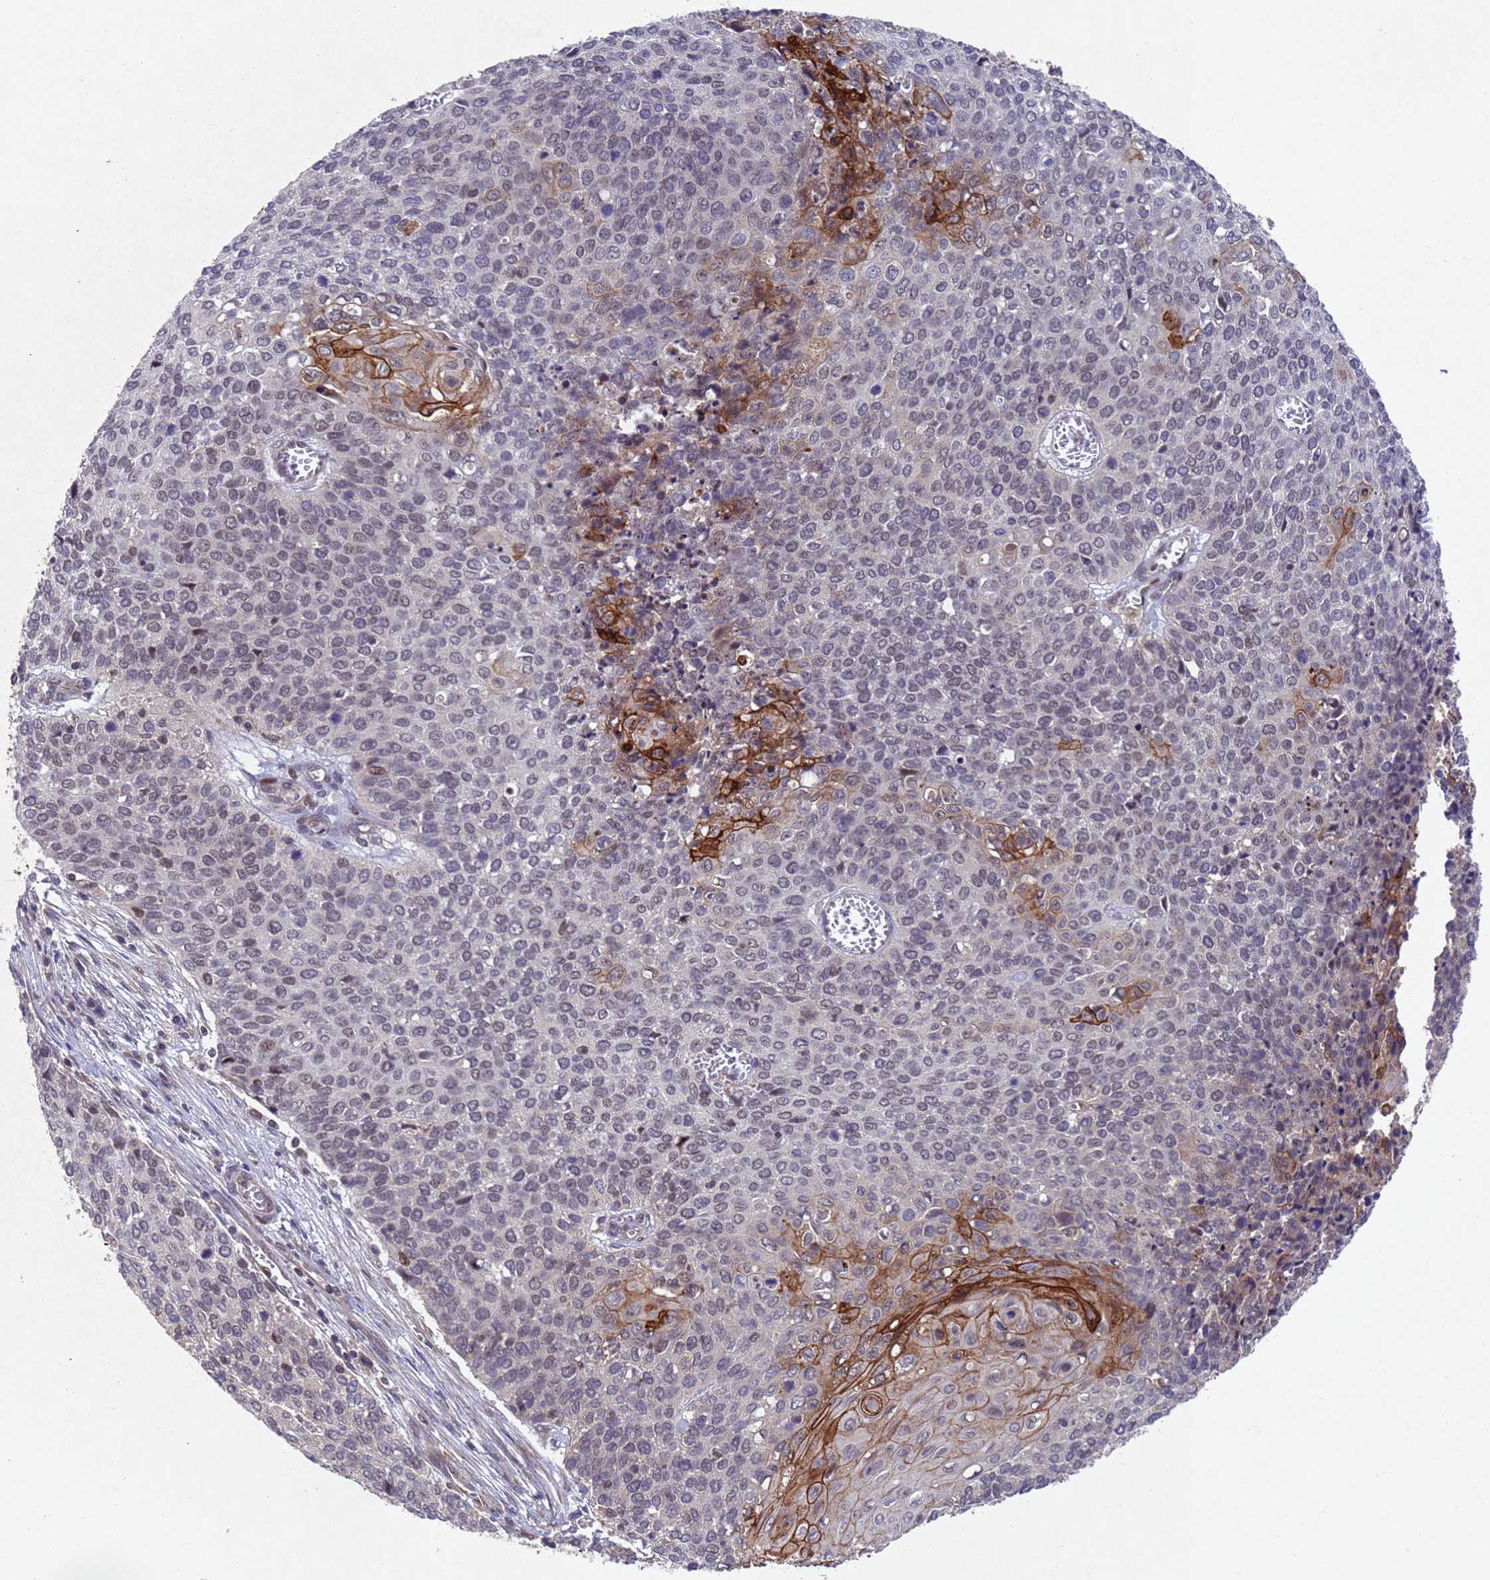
{"staining": {"intensity": "strong", "quantity": "25%-75%", "location": "cytoplasmic/membranous,nuclear"}, "tissue": "cervical cancer", "cell_type": "Tumor cells", "image_type": "cancer", "snomed": [{"axis": "morphology", "description": "Squamous cell carcinoma, NOS"}, {"axis": "topography", "description": "Cervix"}], "caption": "Squamous cell carcinoma (cervical) stained for a protein (brown) exhibits strong cytoplasmic/membranous and nuclear positive positivity in approximately 25%-75% of tumor cells.", "gene": "TBK1", "patient": {"sex": "female", "age": 39}}